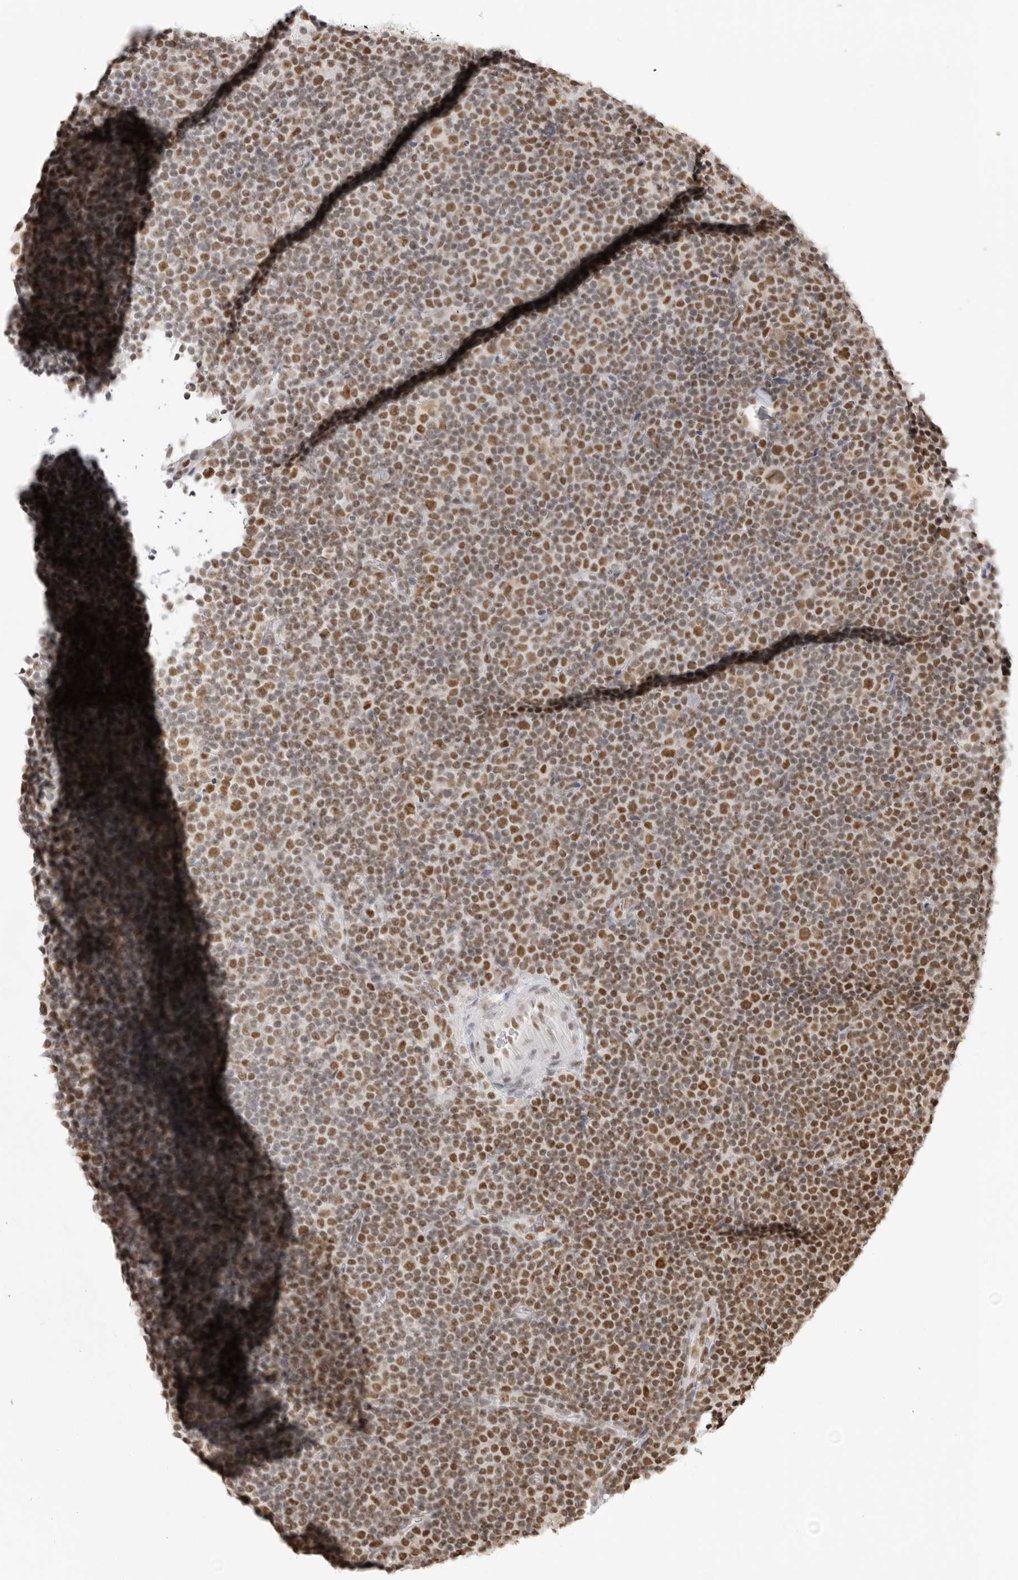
{"staining": {"intensity": "moderate", "quantity": "25%-75%", "location": "nuclear"}, "tissue": "lymphoma", "cell_type": "Tumor cells", "image_type": "cancer", "snomed": [{"axis": "morphology", "description": "Malignant lymphoma, non-Hodgkin's type, Low grade"}, {"axis": "topography", "description": "Lymph node"}], "caption": "Immunohistochemistry (DAB) staining of lymphoma reveals moderate nuclear protein expression in about 25%-75% of tumor cells. The staining was performed using DAB (3,3'-diaminobenzidine) to visualize the protein expression in brown, while the nuclei were stained in blue with hematoxylin (Magnification: 20x).", "gene": "RPA2", "patient": {"sex": "female", "age": 67}}